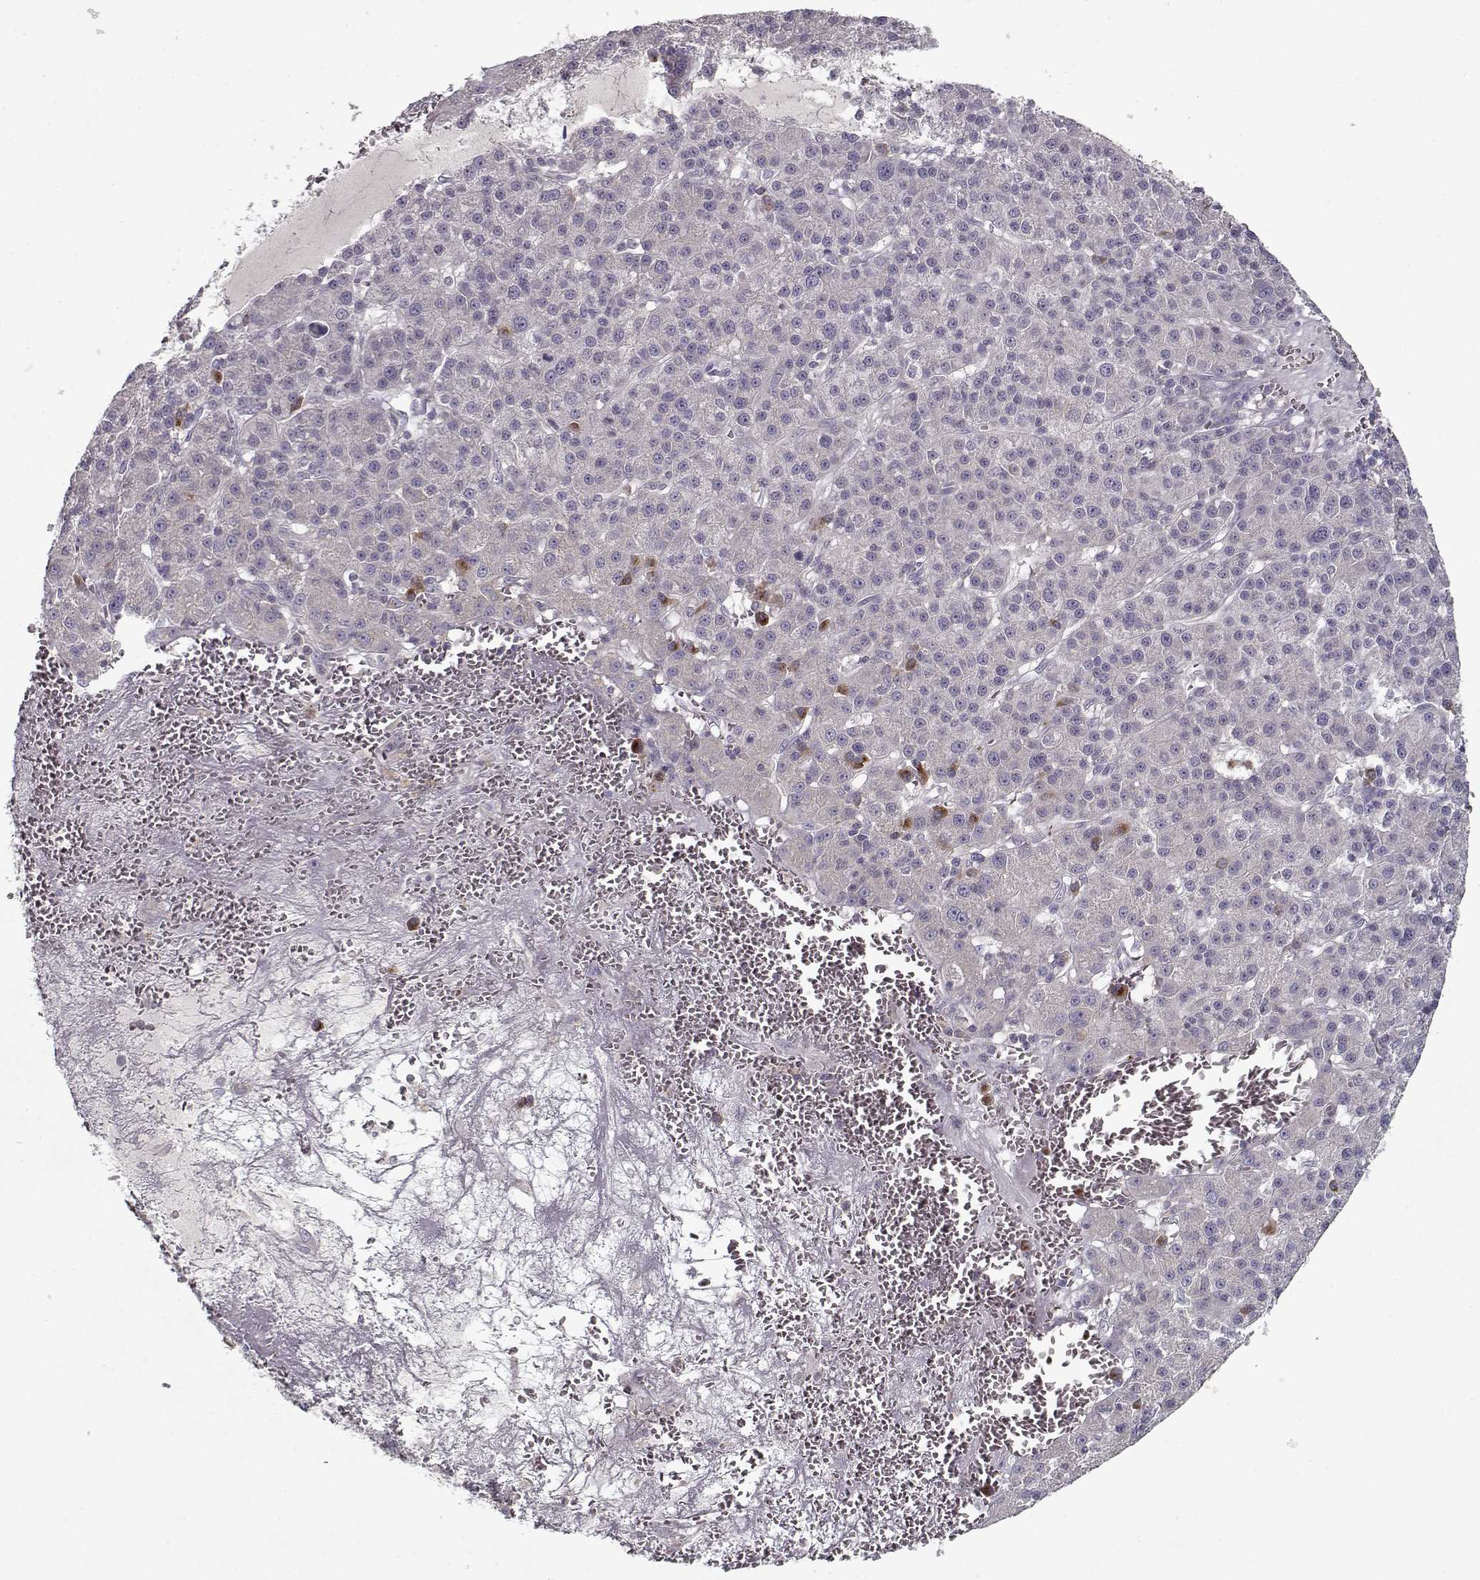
{"staining": {"intensity": "negative", "quantity": "none", "location": "none"}, "tissue": "liver cancer", "cell_type": "Tumor cells", "image_type": "cancer", "snomed": [{"axis": "morphology", "description": "Carcinoma, Hepatocellular, NOS"}, {"axis": "topography", "description": "Liver"}], "caption": "This is an immunohistochemistry image of liver cancer (hepatocellular carcinoma). There is no positivity in tumor cells.", "gene": "UNC13D", "patient": {"sex": "female", "age": 60}}